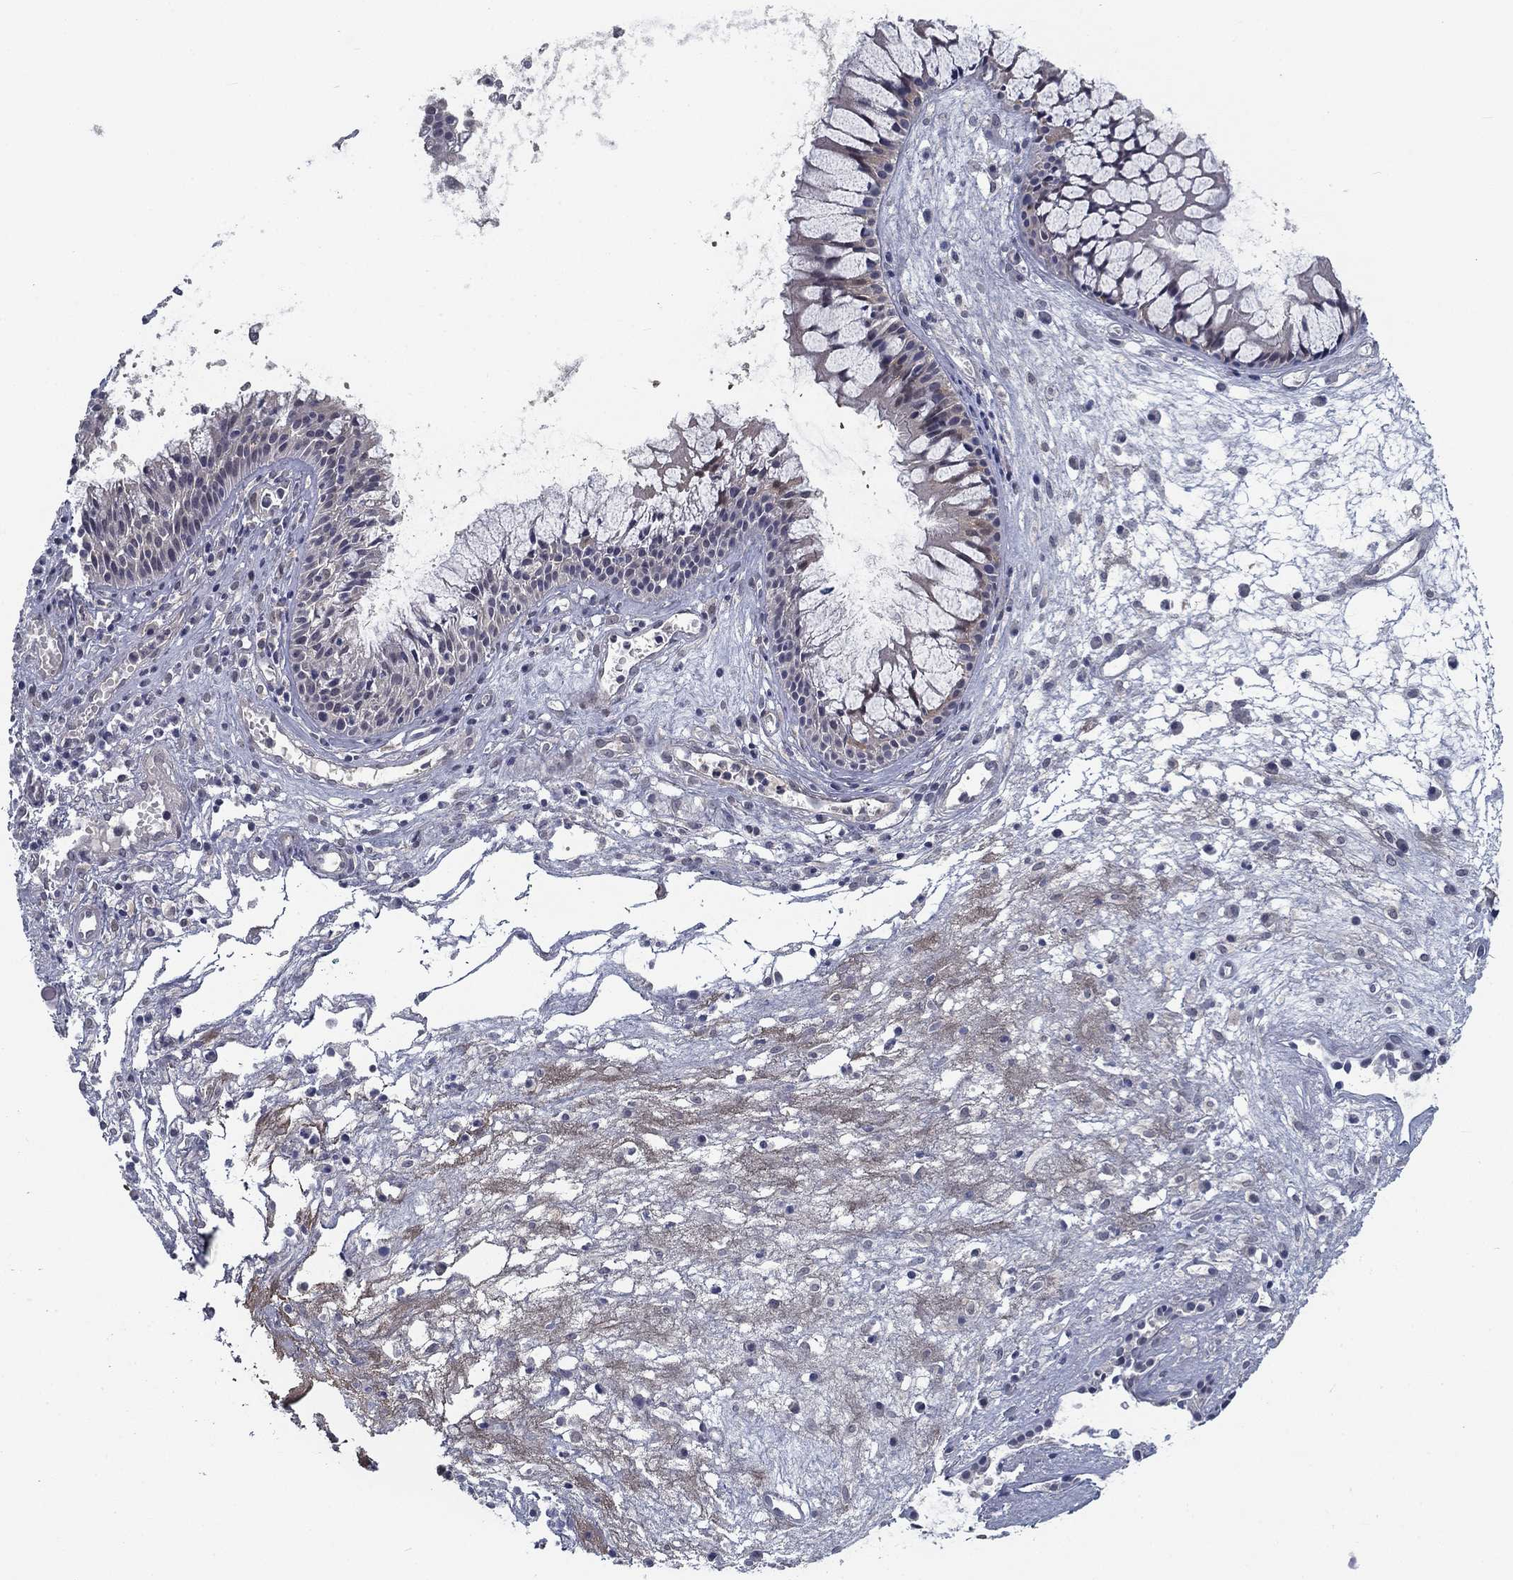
{"staining": {"intensity": "negative", "quantity": "none", "location": "none"}, "tissue": "nasopharynx", "cell_type": "Respiratory epithelial cells", "image_type": "normal", "snomed": [{"axis": "morphology", "description": "Normal tissue, NOS"}, {"axis": "topography", "description": "Nasopharynx"}], "caption": "There is no significant staining in respiratory epithelial cells of nasopharynx. (DAB immunohistochemistry (IHC) visualized using brightfield microscopy, high magnification).", "gene": "NIT2", "patient": {"sex": "female", "age": 47}}